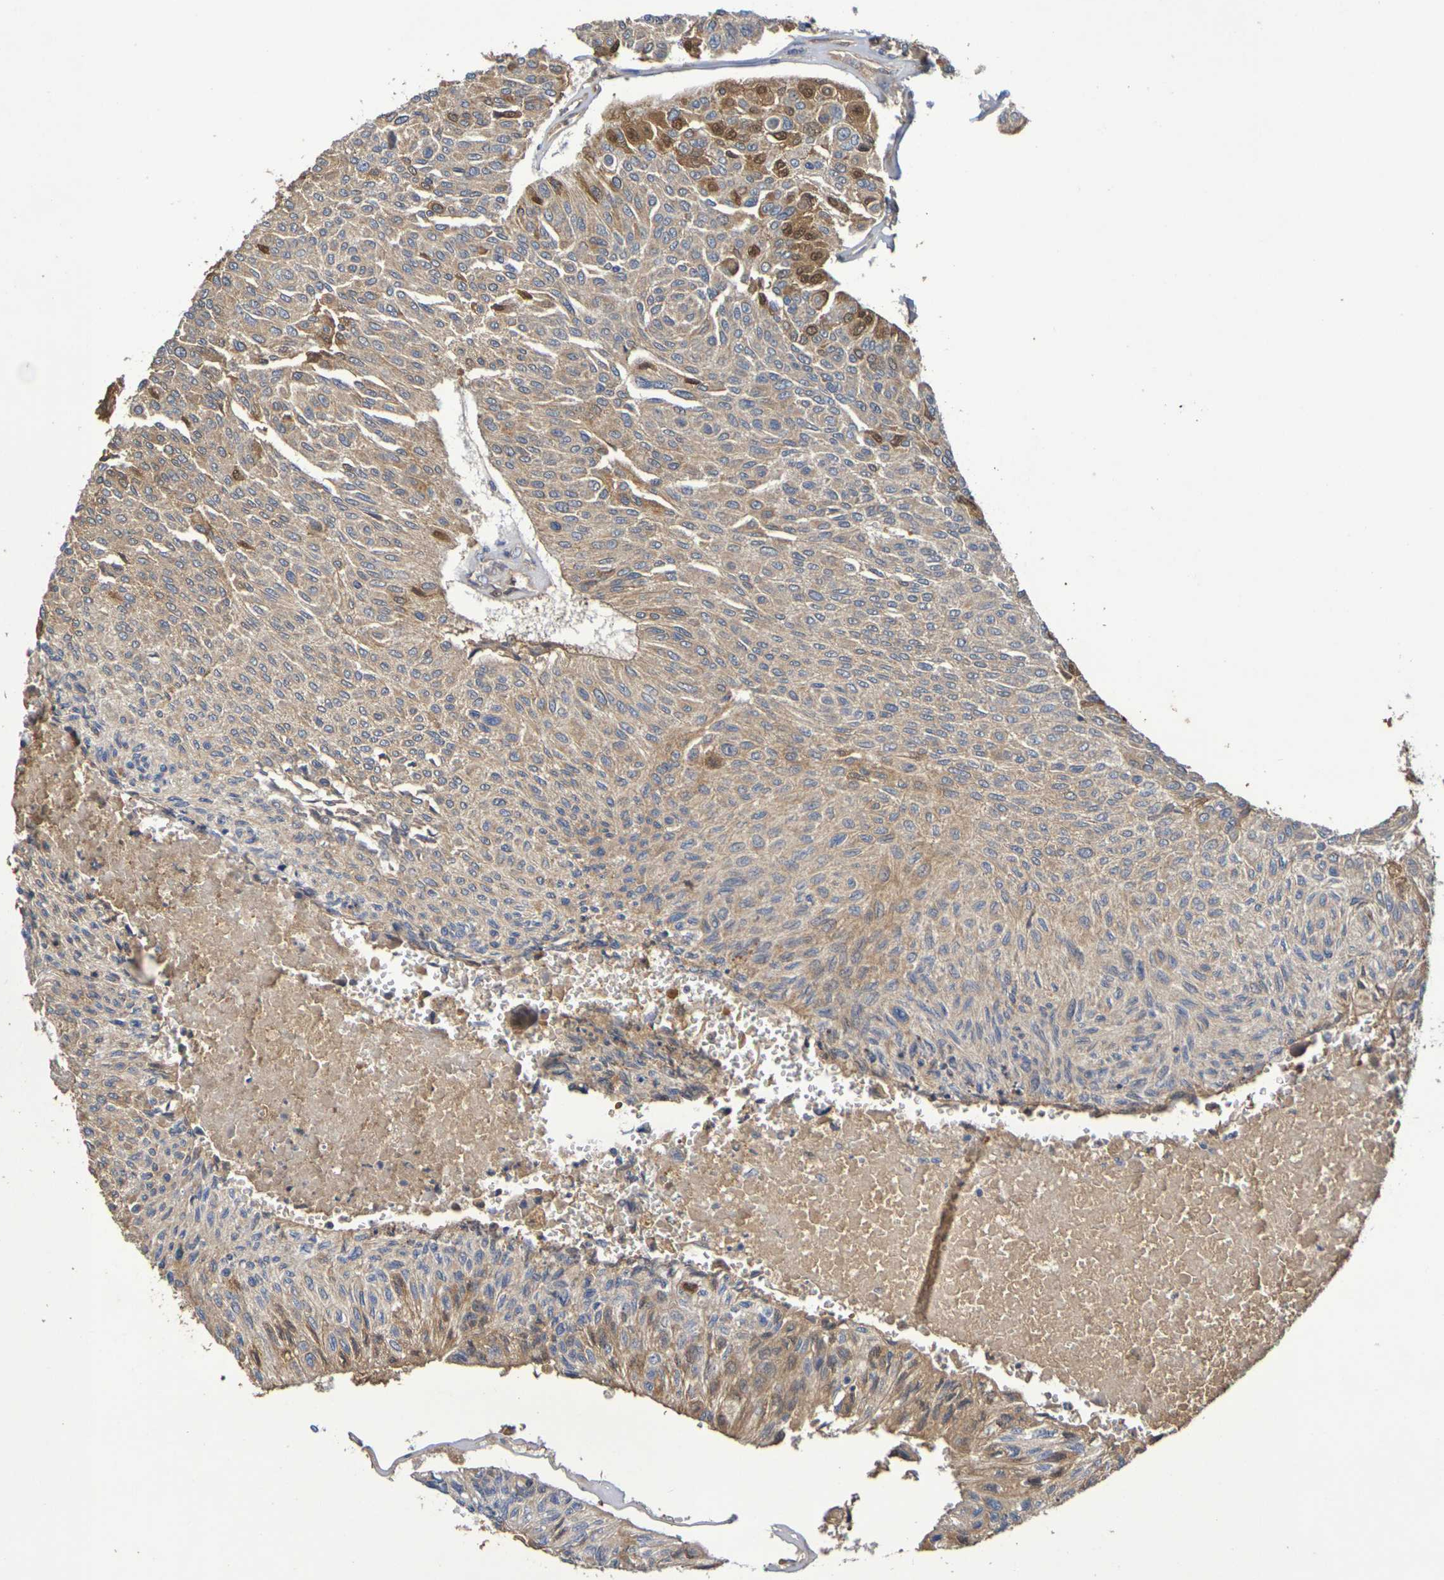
{"staining": {"intensity": "moderate", "quantity": ">75%", "location": "cytoplasmic/membranous"}, "tissue": "urothelial cancer", "cell_type": "Tumor cells", "image_type": "cancer", "snomed": [{"axis": "morphology", "description": "Urothelial carcinoma, High grade"}, {"axis": "topography", "description": "Urinary bladder"}], "caption": "This histopathology image displays immunohistochemistry (IHC) staining of urothelial carcinoma (high-grade), with medium moderate cytoplasmic/membranous expression in about >75% of tumor cells.", "gene": "TERF2", "patient": {"sex": "male", "age": 66}}